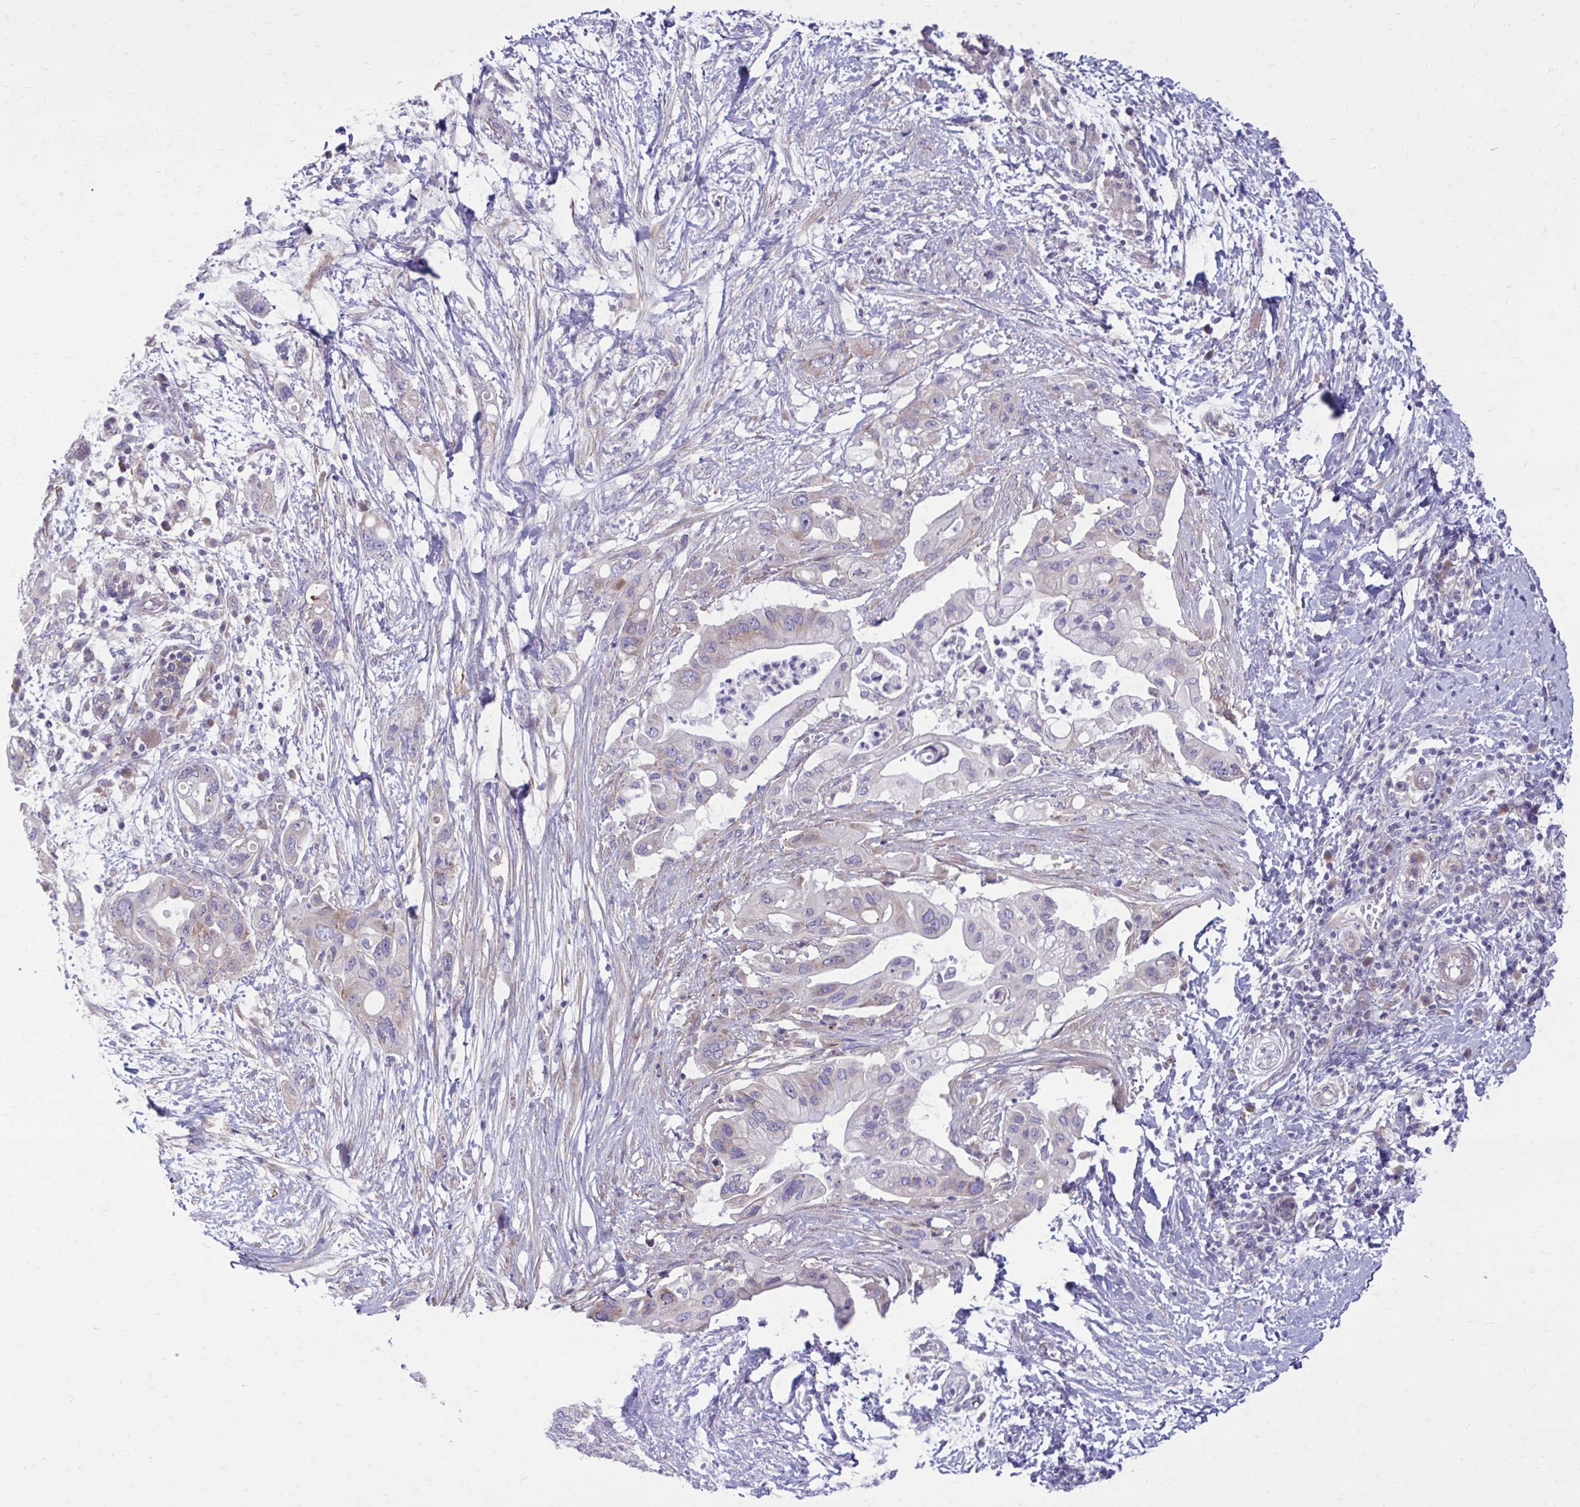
{"staining": {"intensity": "weak", "quantity": "25%-75%", "location": "cytoplasmic/membranous"}, "tissue": "pancreatic cancer", "cell_type": "Tumor cells", "image_type": "cancer", "snomed": [{"axis": "morphology", "description": "Adenocarcinoma, NOS"}, {"axis": "topography", "description": "Pancreas"}], "caption": "Protein staining shows weak cytoplasmic/membranous positivity in about 25%-75% of tumor cells in pancreatic cancer (adenocarcinoma).", "gene": "GIGYF2", "patient": {"sex": "female", "age": 72}}